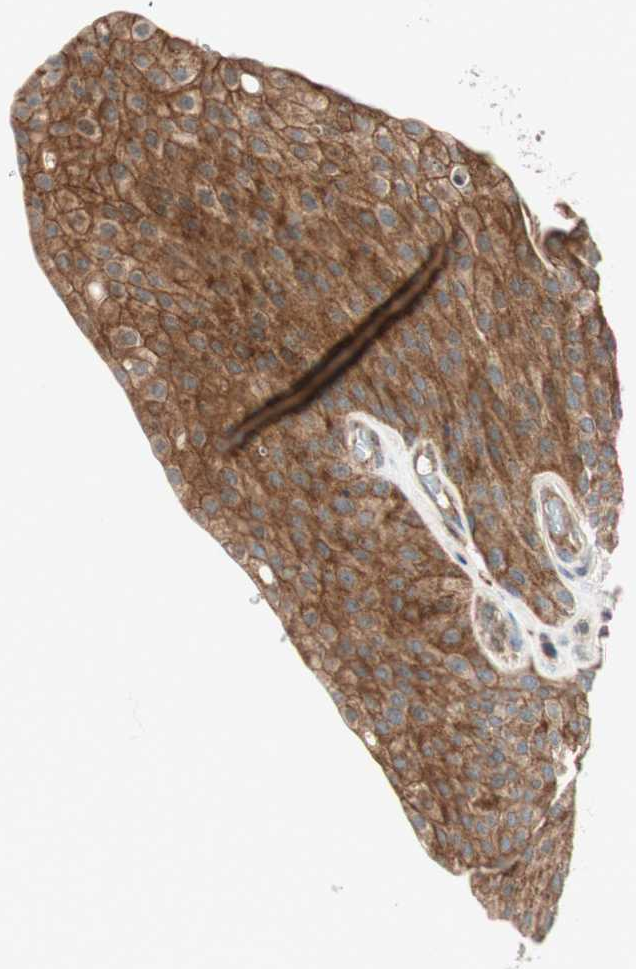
{"staining": {"intensity": "strong", "quantity": ">75%", "location": "cytoplasmic/membranous"}, "tissue": "urothelial cancer", "cell_type": "Tumor cells", "image_type": "cancer", "snomed": [{"axis": "morphology", "description": "Urothelial carcinoma, Low grade"}, {"axis": "topography", "description": "Smooth muscle"}, {"axis": "topography", "description": "Urinary bladder"}], "caption": "There is high levels of strong cytoplasmic/membranous expression in tumor cells of urothelial cancer, as demonstrated by immunohistochemical staining (brown color).", "gene": "ABI1", "patient": {"sex": "male", "age": 60}}